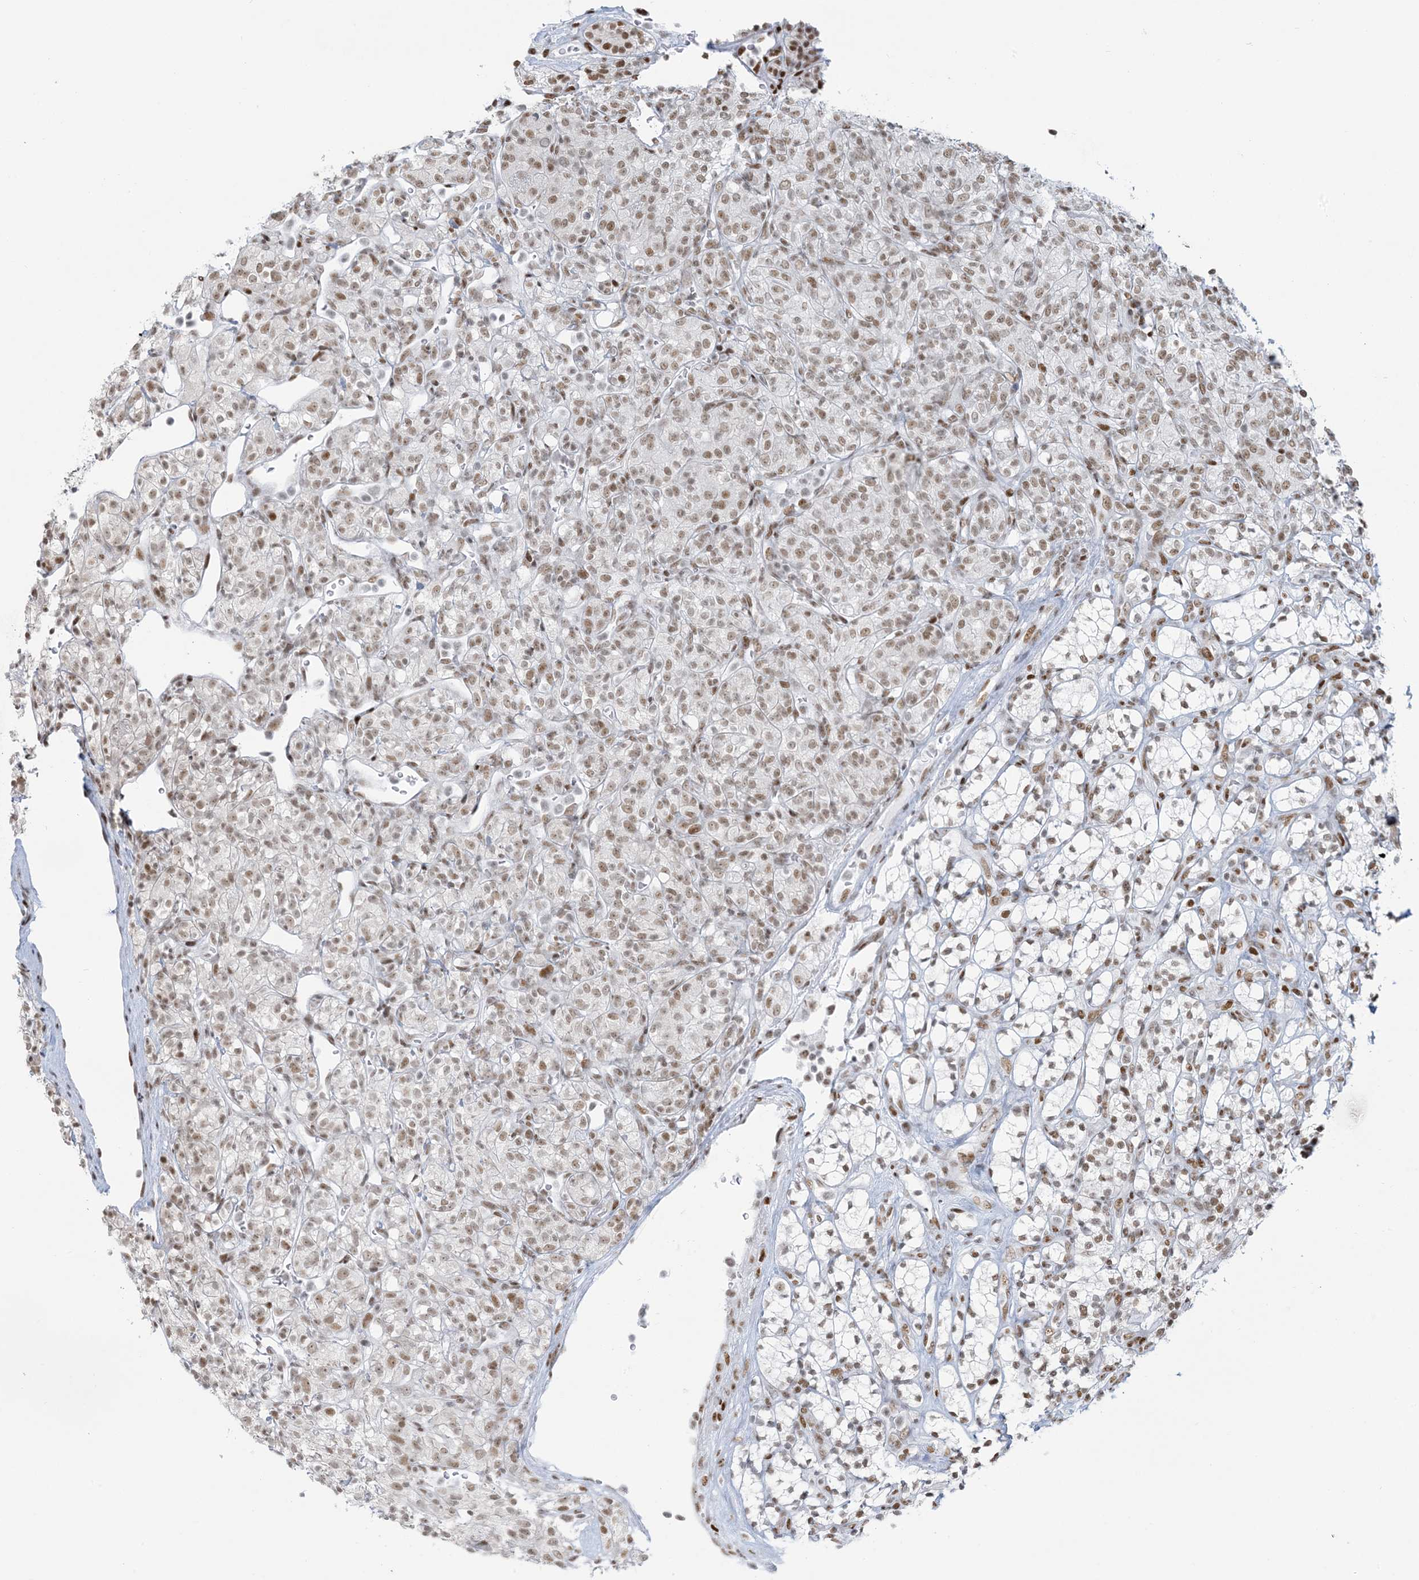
{"staining": {"intensity": "moderate", "quantity": ">75%", "location": "nuclear"}, "tissue": "renal cancer", "cell_type": "Tumor cells", "image_type": "cancer", "snomed": [{"axis": "morphology", "description": "Adenocarcinoma, NOS"}, {"axis": "topography", "description": "Kidney"}], "caption": "Tumor cells show moderate nuclear staining in about >75% of cells in renal cancer.", "gene": "STAG1", "patient": {"sex": "male", "age": 77}}